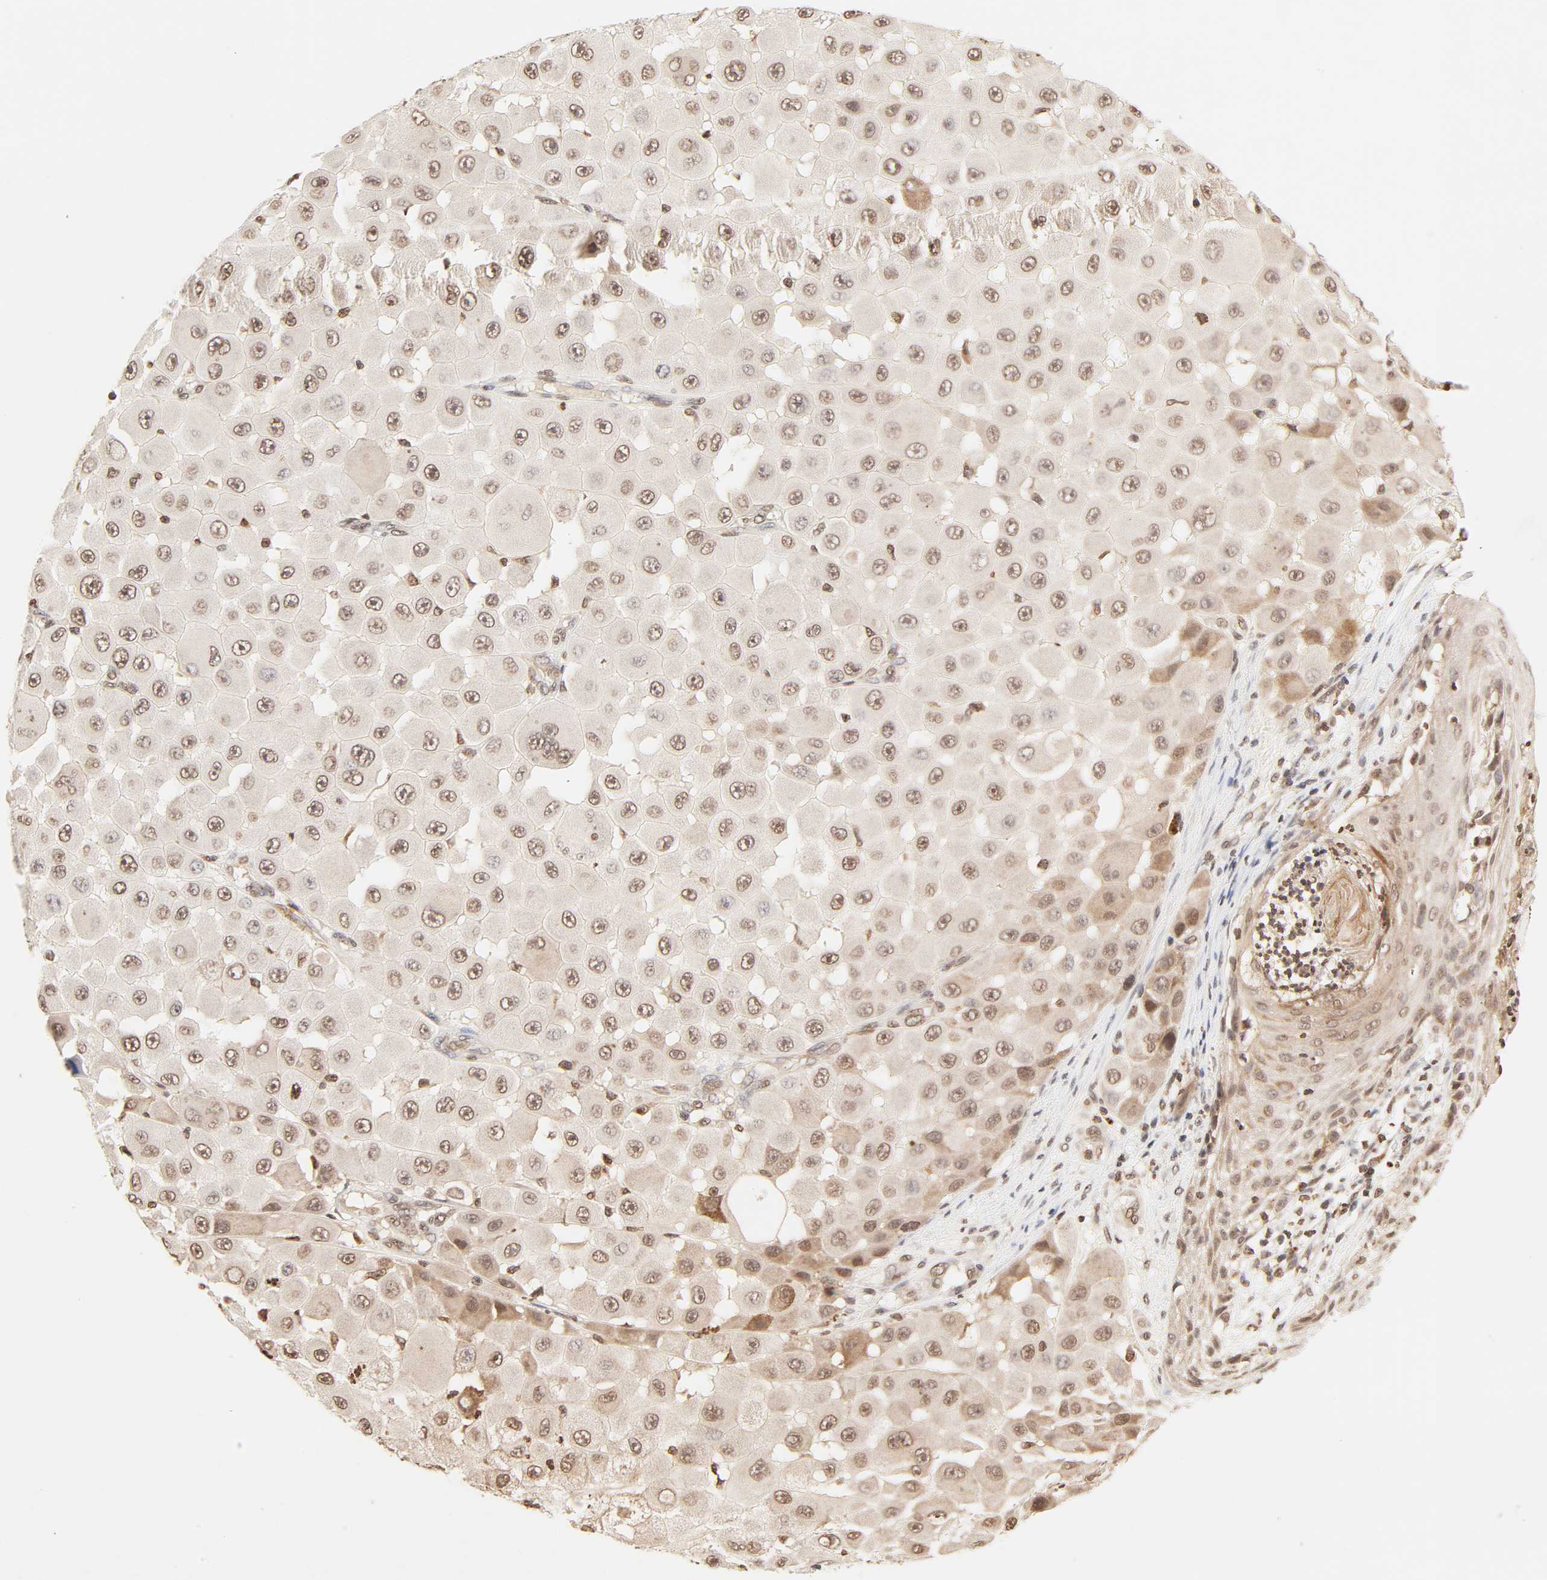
{"staining": {"intensity": "moderate", "quantity": ">75%", "location": "cytoplasmic/membranous,nuclear"}, "tissue": "melanoma", "cell_type": "Tumor cells", "image_type": "cancer", "snomed": [{"axis": "morphology", "description": "Malignant melanoma, NOS"}, {"axis": "topography", "description": "Skin"}], "caption": "Malignant melanoma was stained to show a protein in brown. There is medium levels of moderate cytoplasmic/membranous and nuclear staining in approximately >75% of tumor cells.", "gene": "TBL1X", "patient": {"sex": "female", "age": 81}}